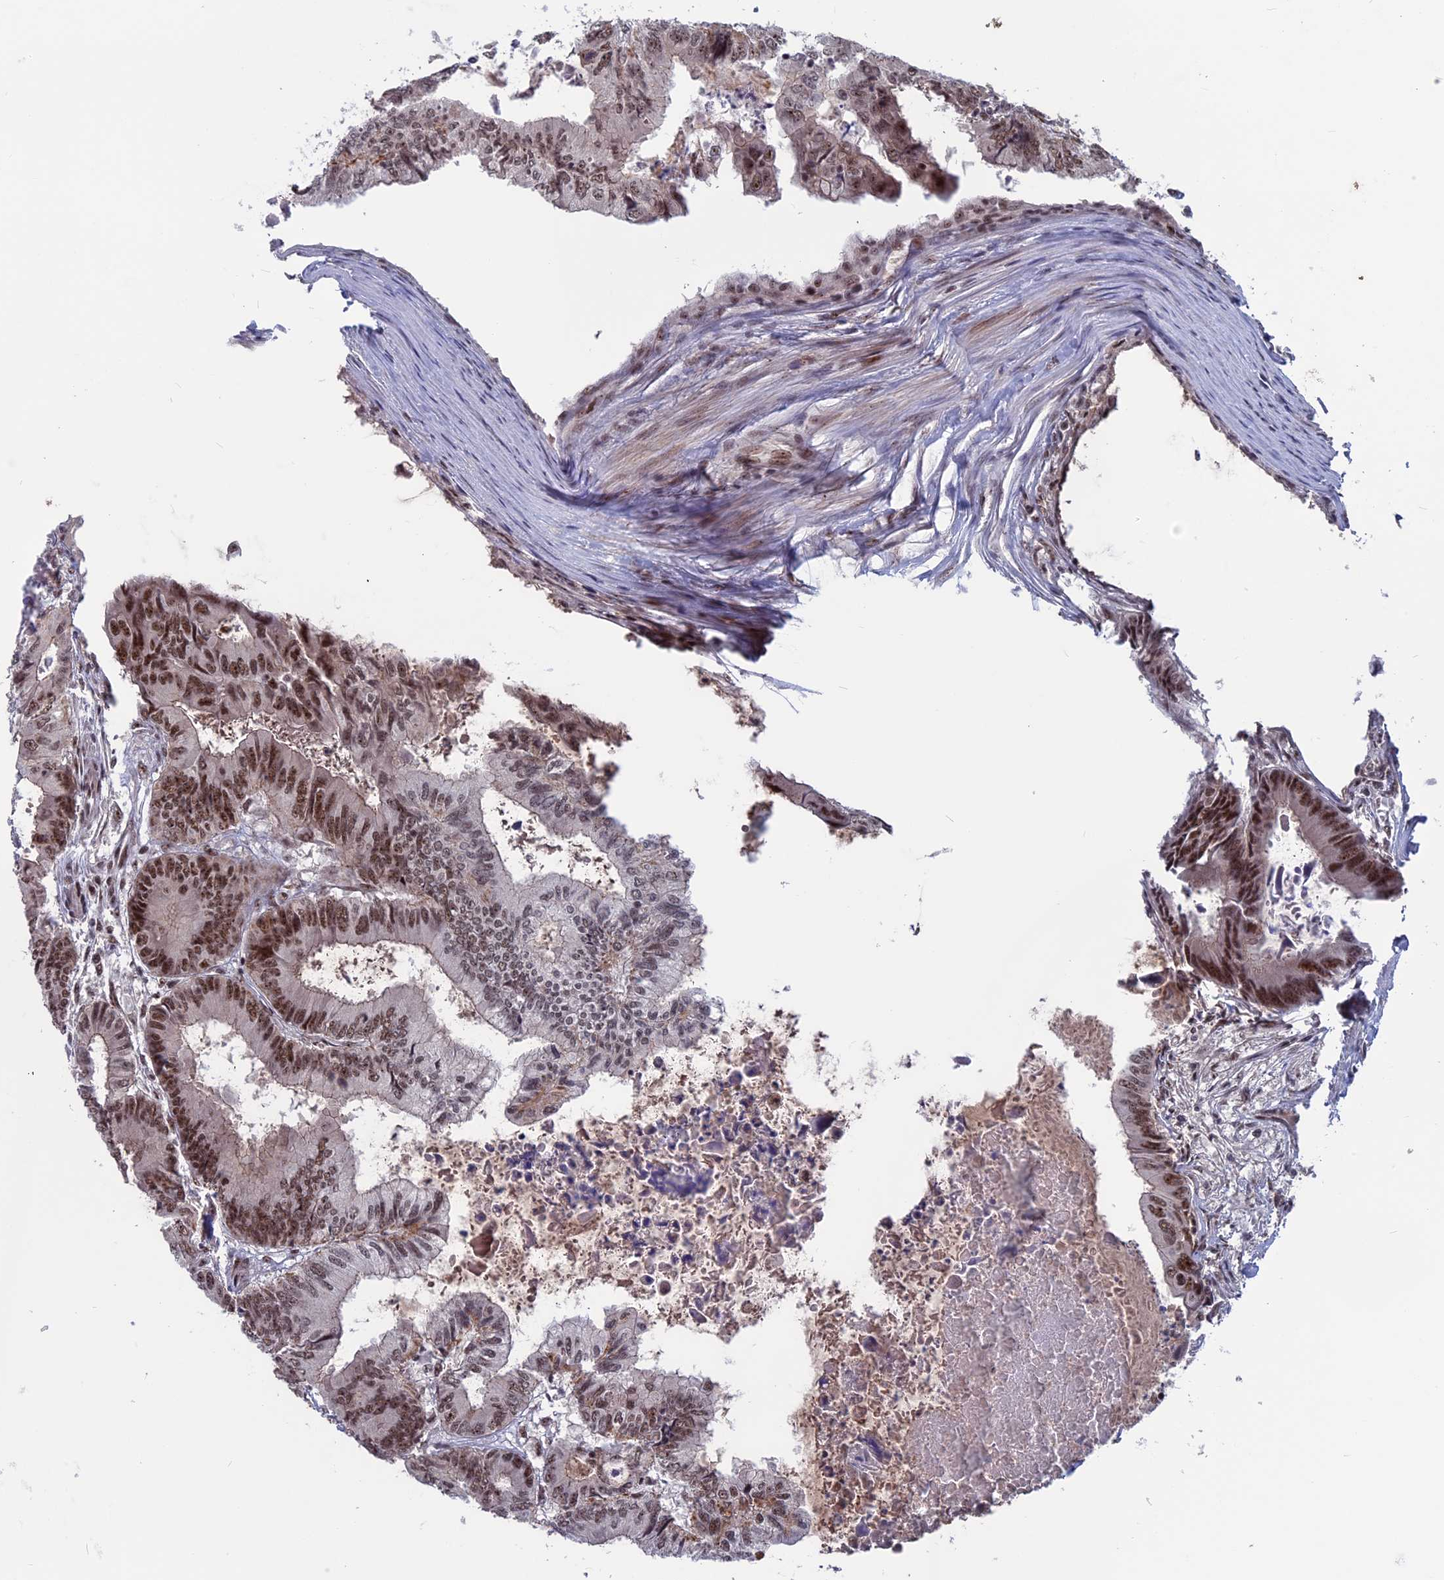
{"staining": {"intensity": "moderate", "quantity": ">75%", "location": "nuclear"}, "tissue": "colorectal cancer", "cell_type": "Tumor cells", "image_type": "cancer", "snomed": [{"axis": "morphology", "description": "Adenocarcinoma, NOS"}, {"axis": "topography", "description": "Colon"}], "caption": "IHC (DAB (3,3'-diaminobenzidine)) staining of colorectal adenocarcinoma shows moderate nuclear protein expression in approximately >75% of tumor cells. The protein is stained brown, and the nuclei are stained in blue (DAB IHC with brightfield microscopy, high magnification).", "gene": "CACTIN", "patient": {"sex": "male", "age": 85}}